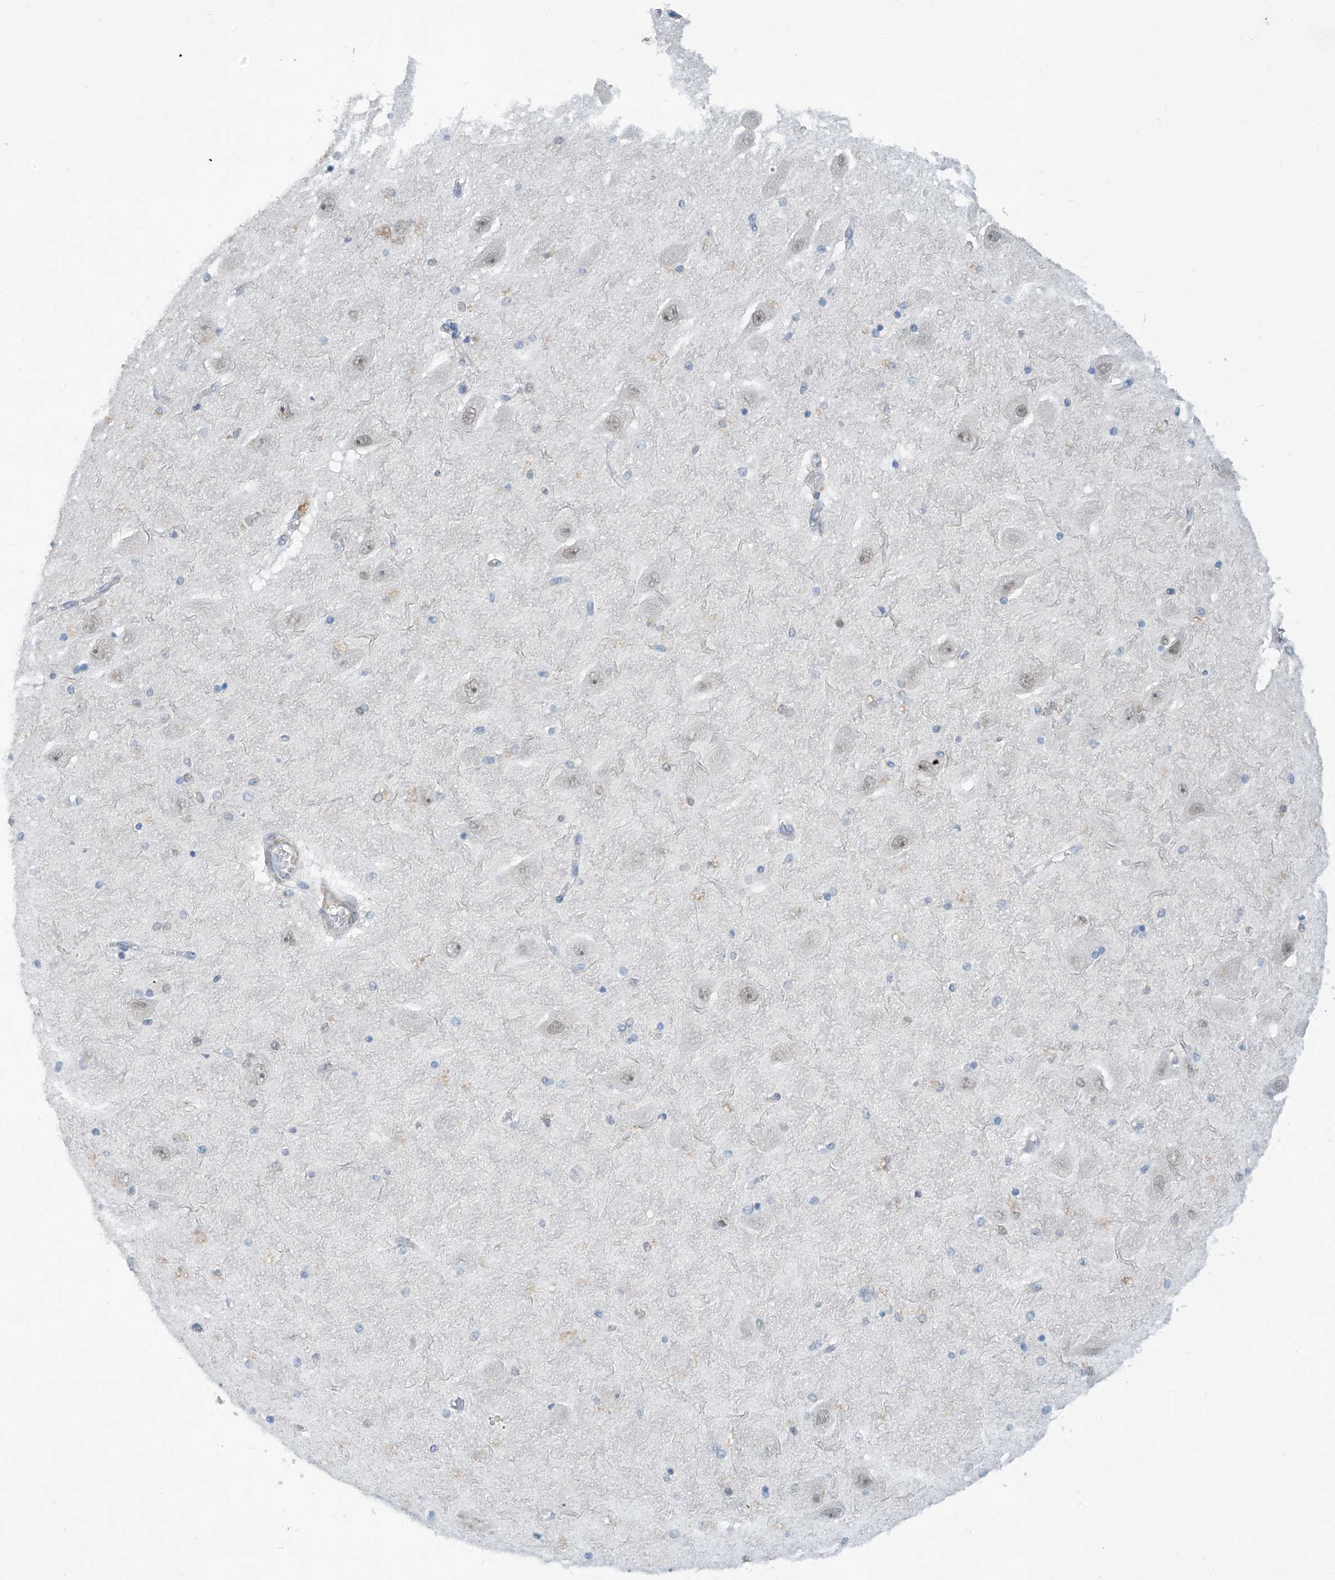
{"staining": {"intensity": "negative", "quantity": "none", "location": "none"}, "tissue": "hippocampus", "cell_type": "Glial cells", "image_type": "normal", "snomed": [{"axis": "morphology", "description": "Normal tissue, NOS"}, {"axis": "topography", "description": "Hippocampus"}], "caption": "IHC image of benign human hippocampus stained for a protein (brown), which shows no staining in glial cells.", "gene": "METAP1D", "patient": {"sex": "female", "age": 54}}